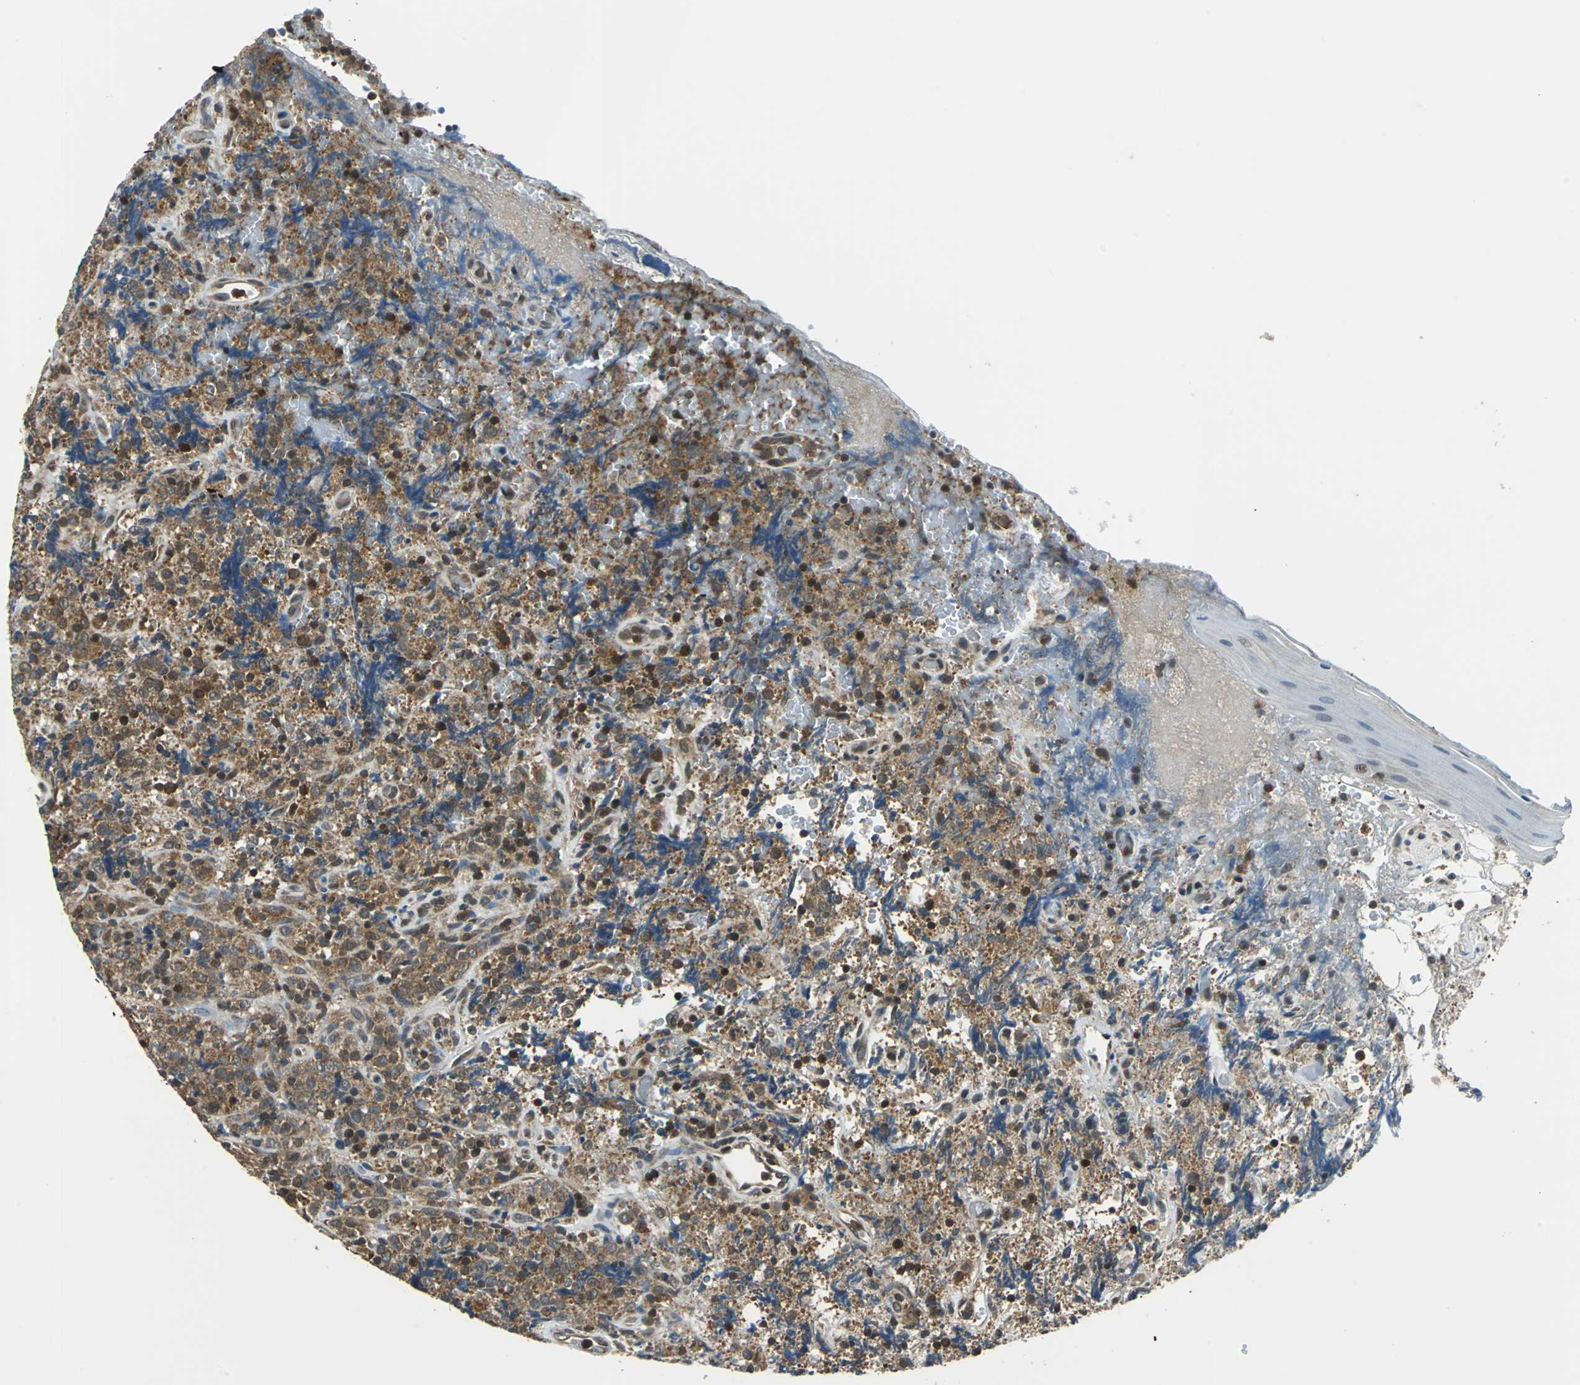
{"staining": {"intensity": "strong", "quantity": ">75%", "location": "cytoplasmic/membranous,nuclear"}, "tissue": "lymphoma", "cell_type": "Tumor cells", "image_type": "cancer", "snomed": [{"axis": "morphology", "description": "Malignant lymphoma, non-Hodgkin's type, High grade"}, {"axis": "topography", "description": "Tonsil"}], "caption": "Strong cytoplasmic/membranous and nuclear protein positivity is seen in approximately >75% of tumor cells in lymphoma. The staining is performed using DAB brown chromogen to label protein expression. The nuclei are counter-stained blue using hematoxylin.", "gene": "ARPC3", "patient": {"sex": "female", "age": 36}}